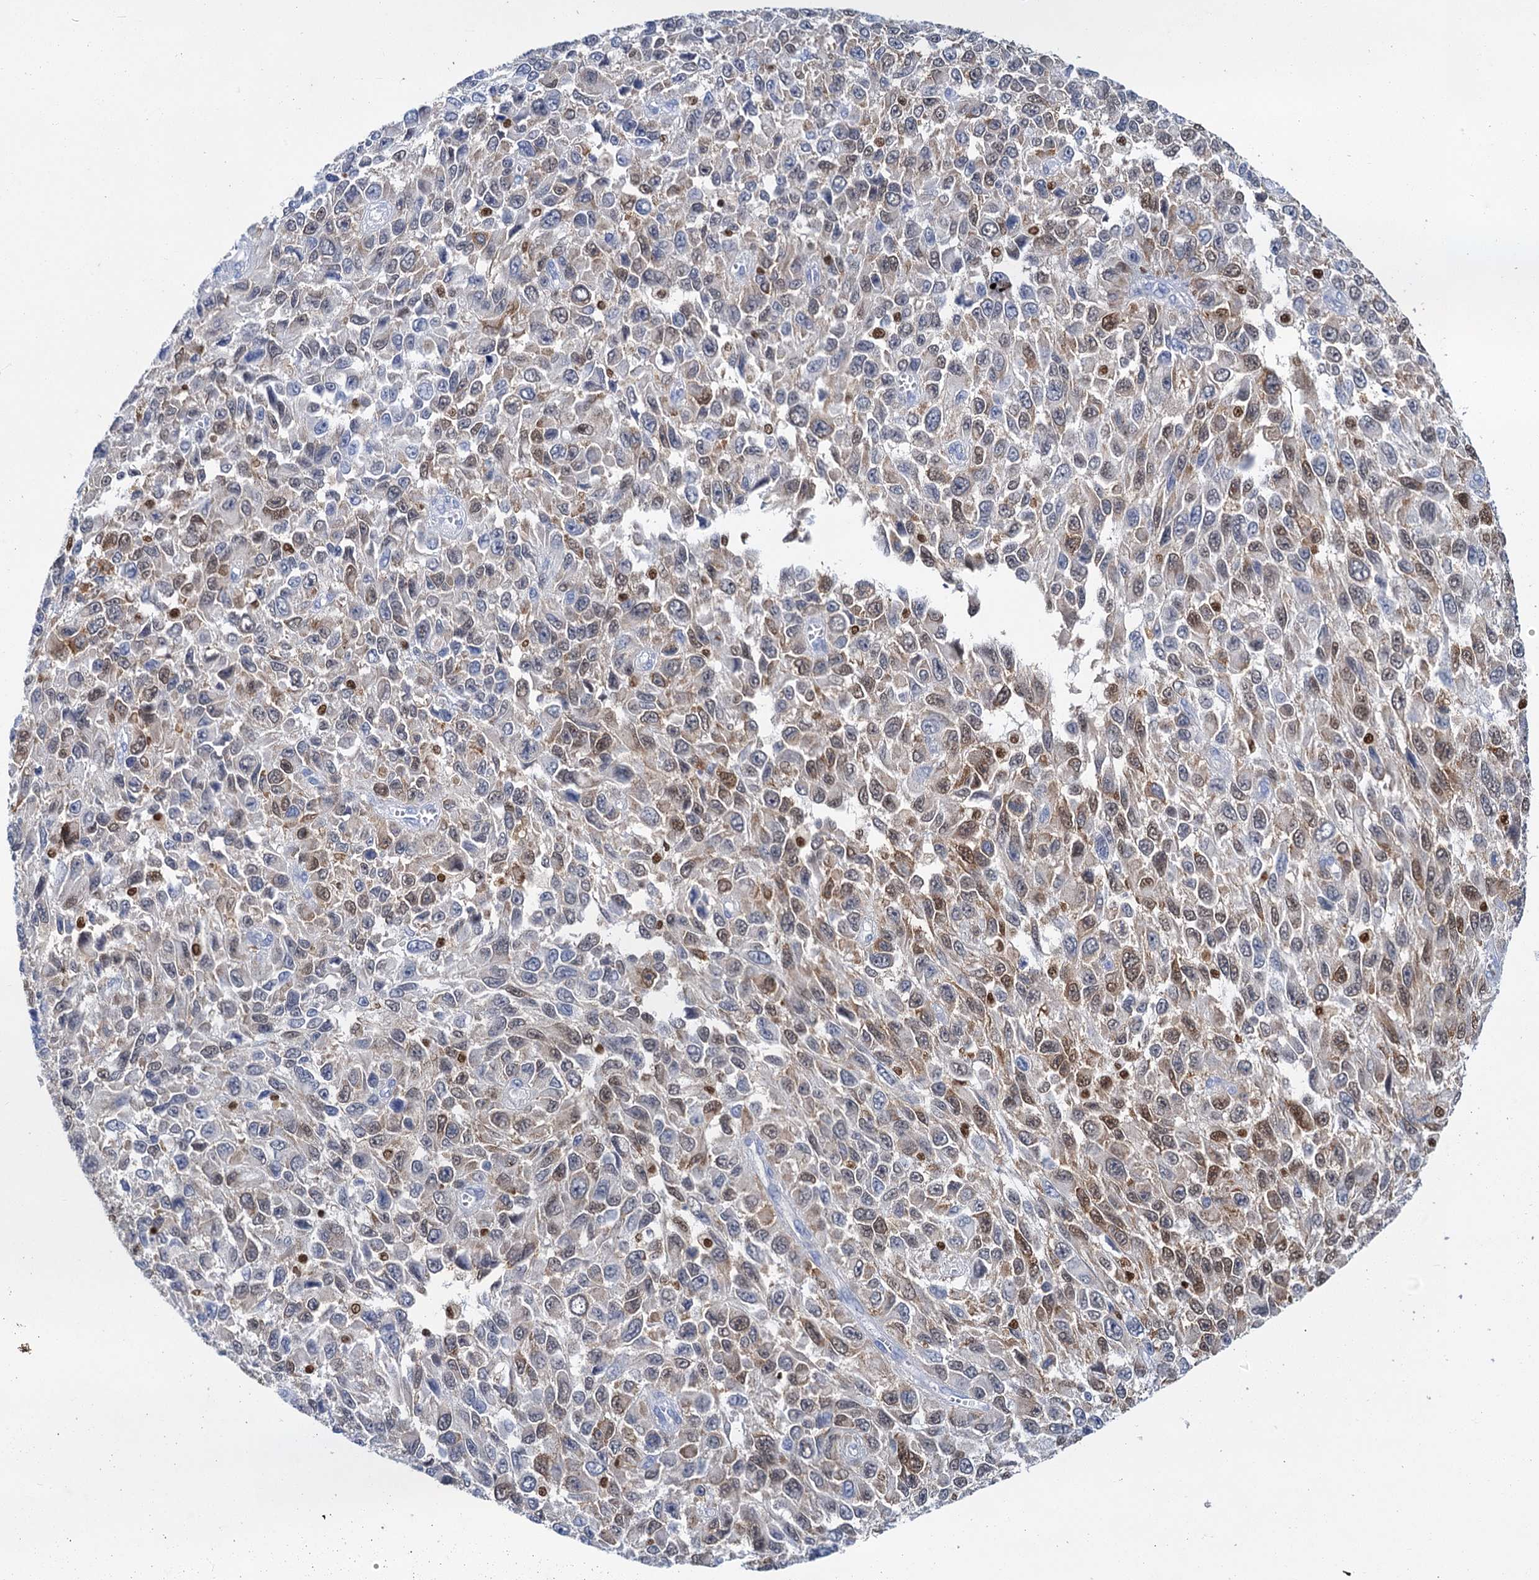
{"staining": {"intensity": "moderate", "quantity": "25%-75%", "location": "nuclear"}, "tissue": "melanoma", "cell_type": "Tumor cells", "image_type": "cancer", "snomed": [{"axis": "morphology", "description": "Normal tissue, NOS"}, {"axis": "morphology", "description": "Malignant melanoma, NOS"}, {"axis": "topography", "description": "Skin"}], "caption": "Melanoma was stained to show a protein in brown. There is medium levels of moderate nuclear staining in about 25%-75% of tumor cells. (DAB IHC with brightfield microscopy, high magnification).", "gene": "CELF2", "patient": {"sex": "female", "age": 96}}